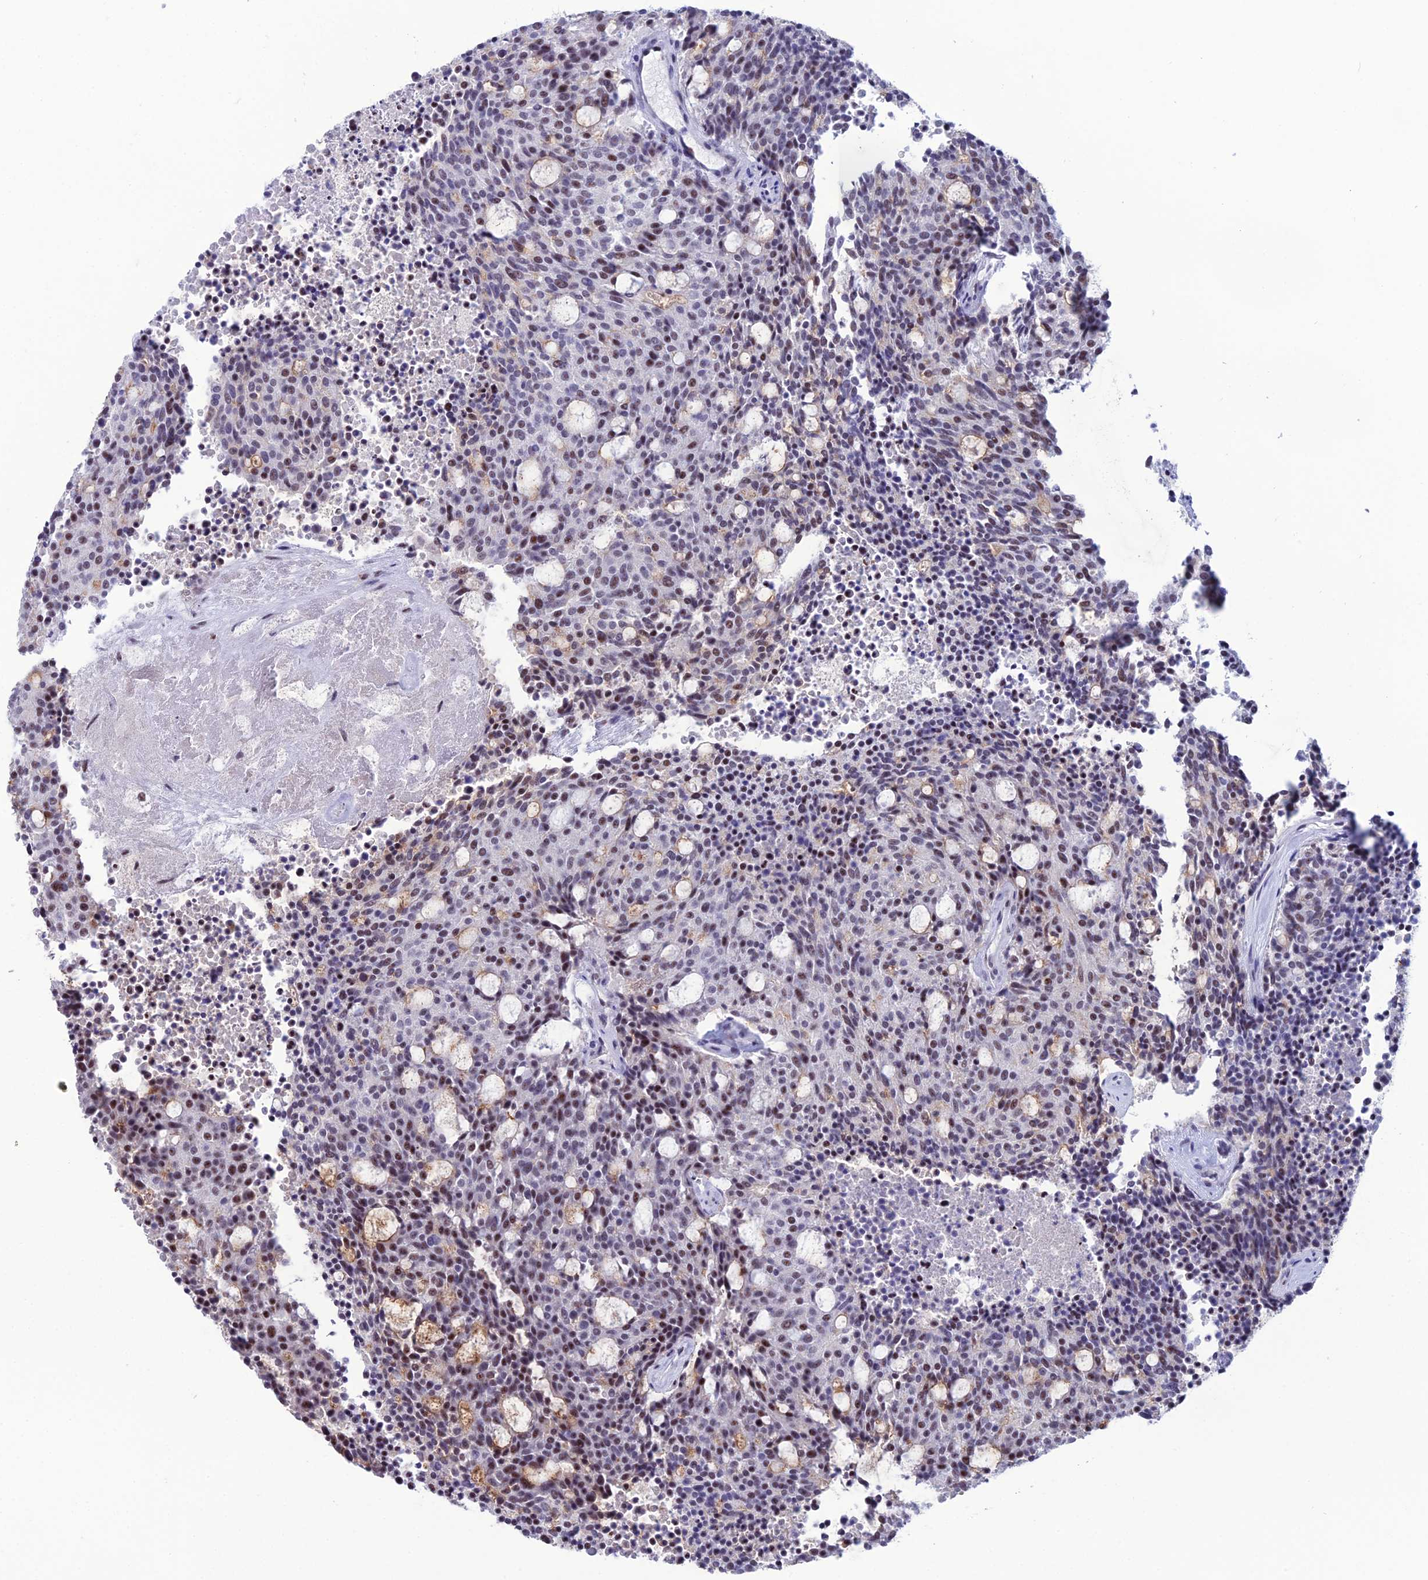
{"staining": {"intensity": "moderate", "quantity": "<25%", "location": "cytoplasmic/membranous,nuclear"}, "tissue": "carcinoid", "cell_type": "Tumor cells", "image_type": "cancer", "snomed": [{"axis": "morphology", "description": "Carcinoid, malignant, NOS"}, {"axis": "topography", "description": "Pancreas"}], "caption": "Immunohistochemistry (IHC) (DAB) staining of human carcinoid (malignant) displays moderate cytoplasmic/membranous and nuclear protein expression in approximately <25% of tumor cells.", "gene": "MFSD2B", "patient": {"sex": "female", "age": 54}}